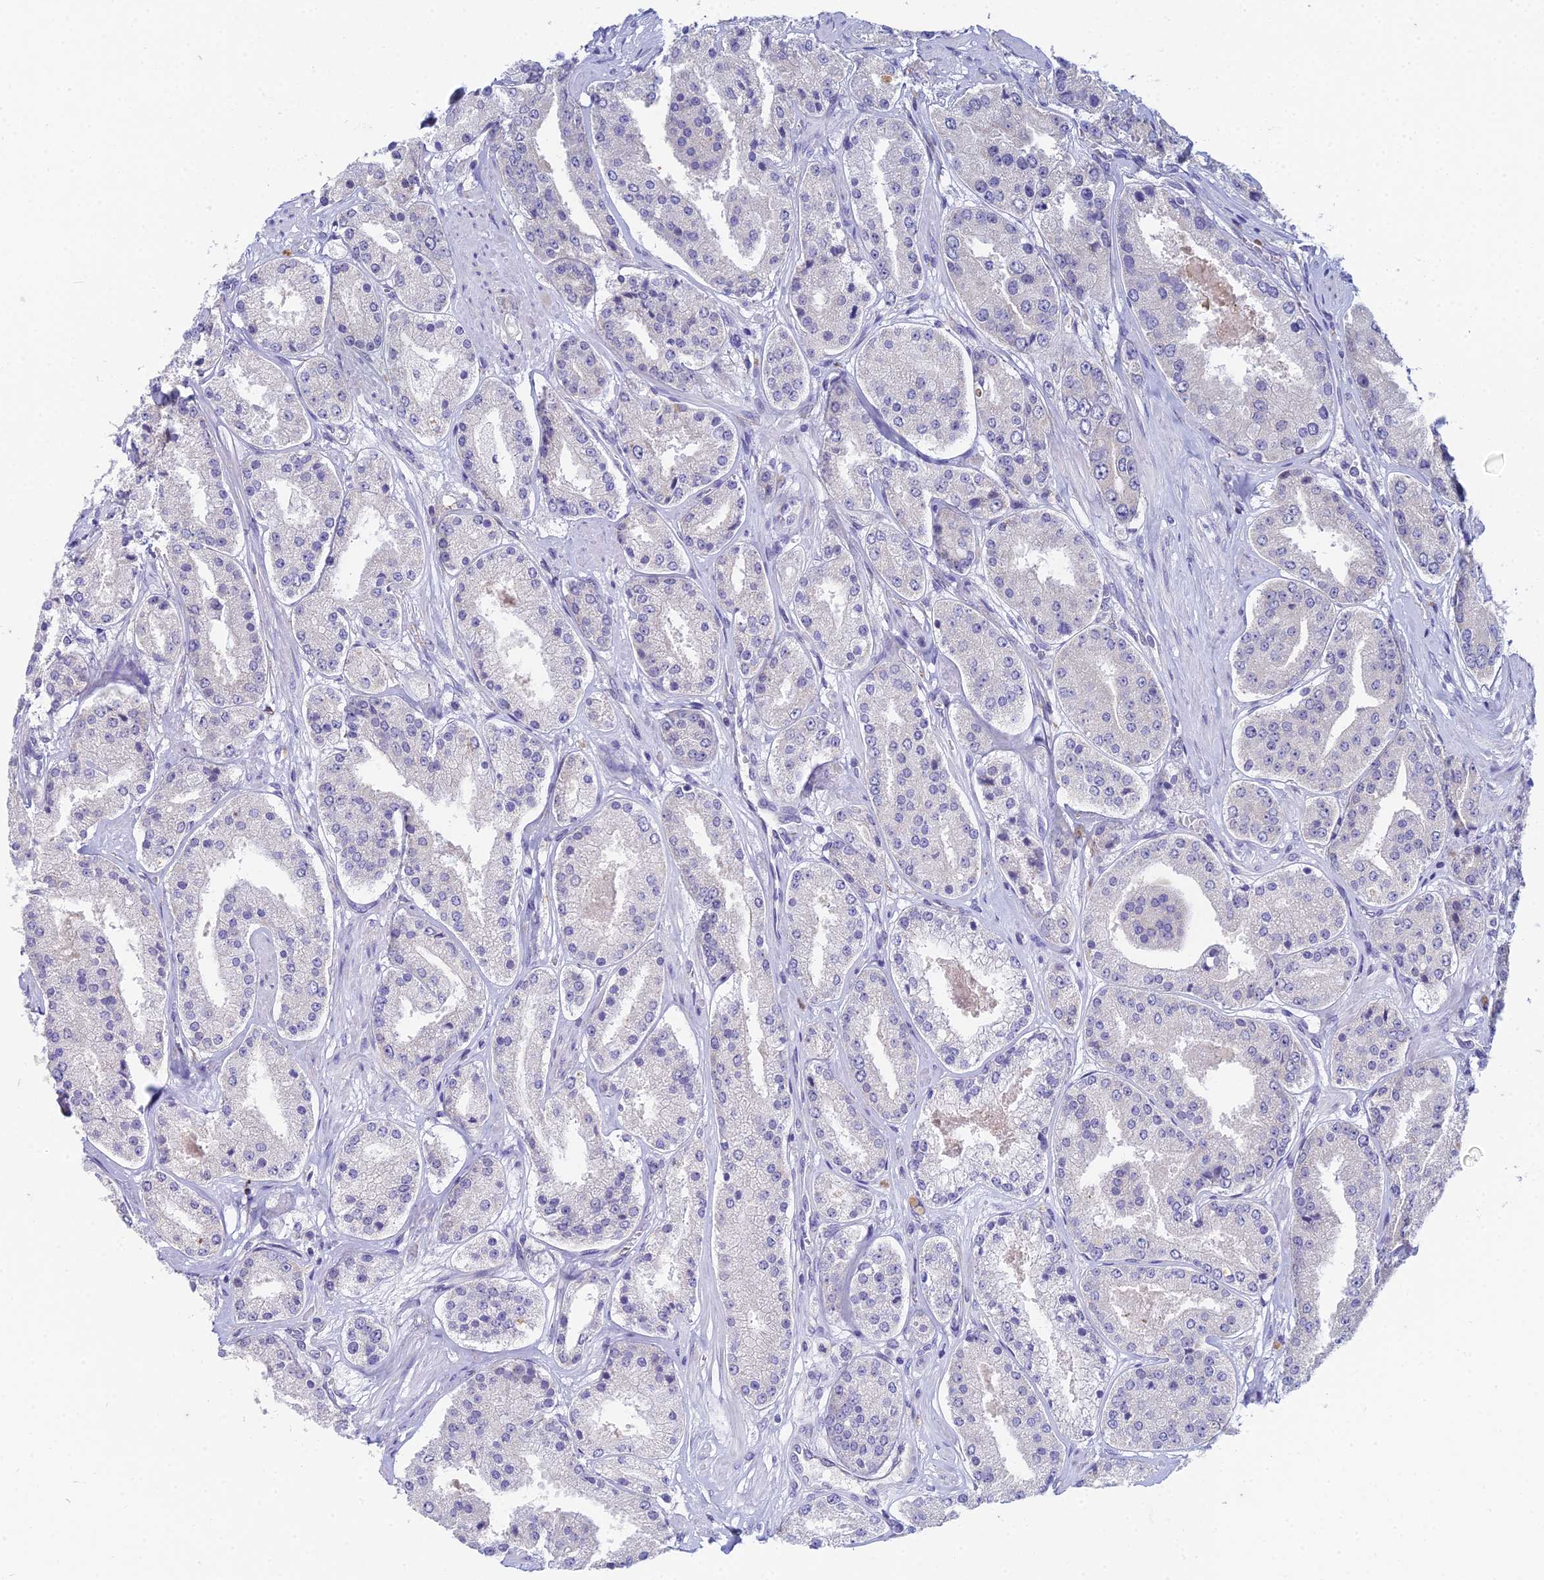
{"staining": {"intensity": "negative", "quantity": "none", "location": "none"}, "tissue": "prostate cancer", "cell_type": "Tumor cells", "image_type": "cancer", "snomed": [{"axis": "morphology", "description": "Adenocarcinoma, High grade"}, {"axis": "topography", "description": "Prostate"}], "caption": "Tumor cells are negative for brown protein staining in prostate cancer (high-grade adenocarcinoma). (DAB (3,3'-diaminobenzidine) IHC visualized using brightfield microscopy, high magnification).", "gene": "EEF2KMT", "patient": {"sex": "male", "age": 63}}